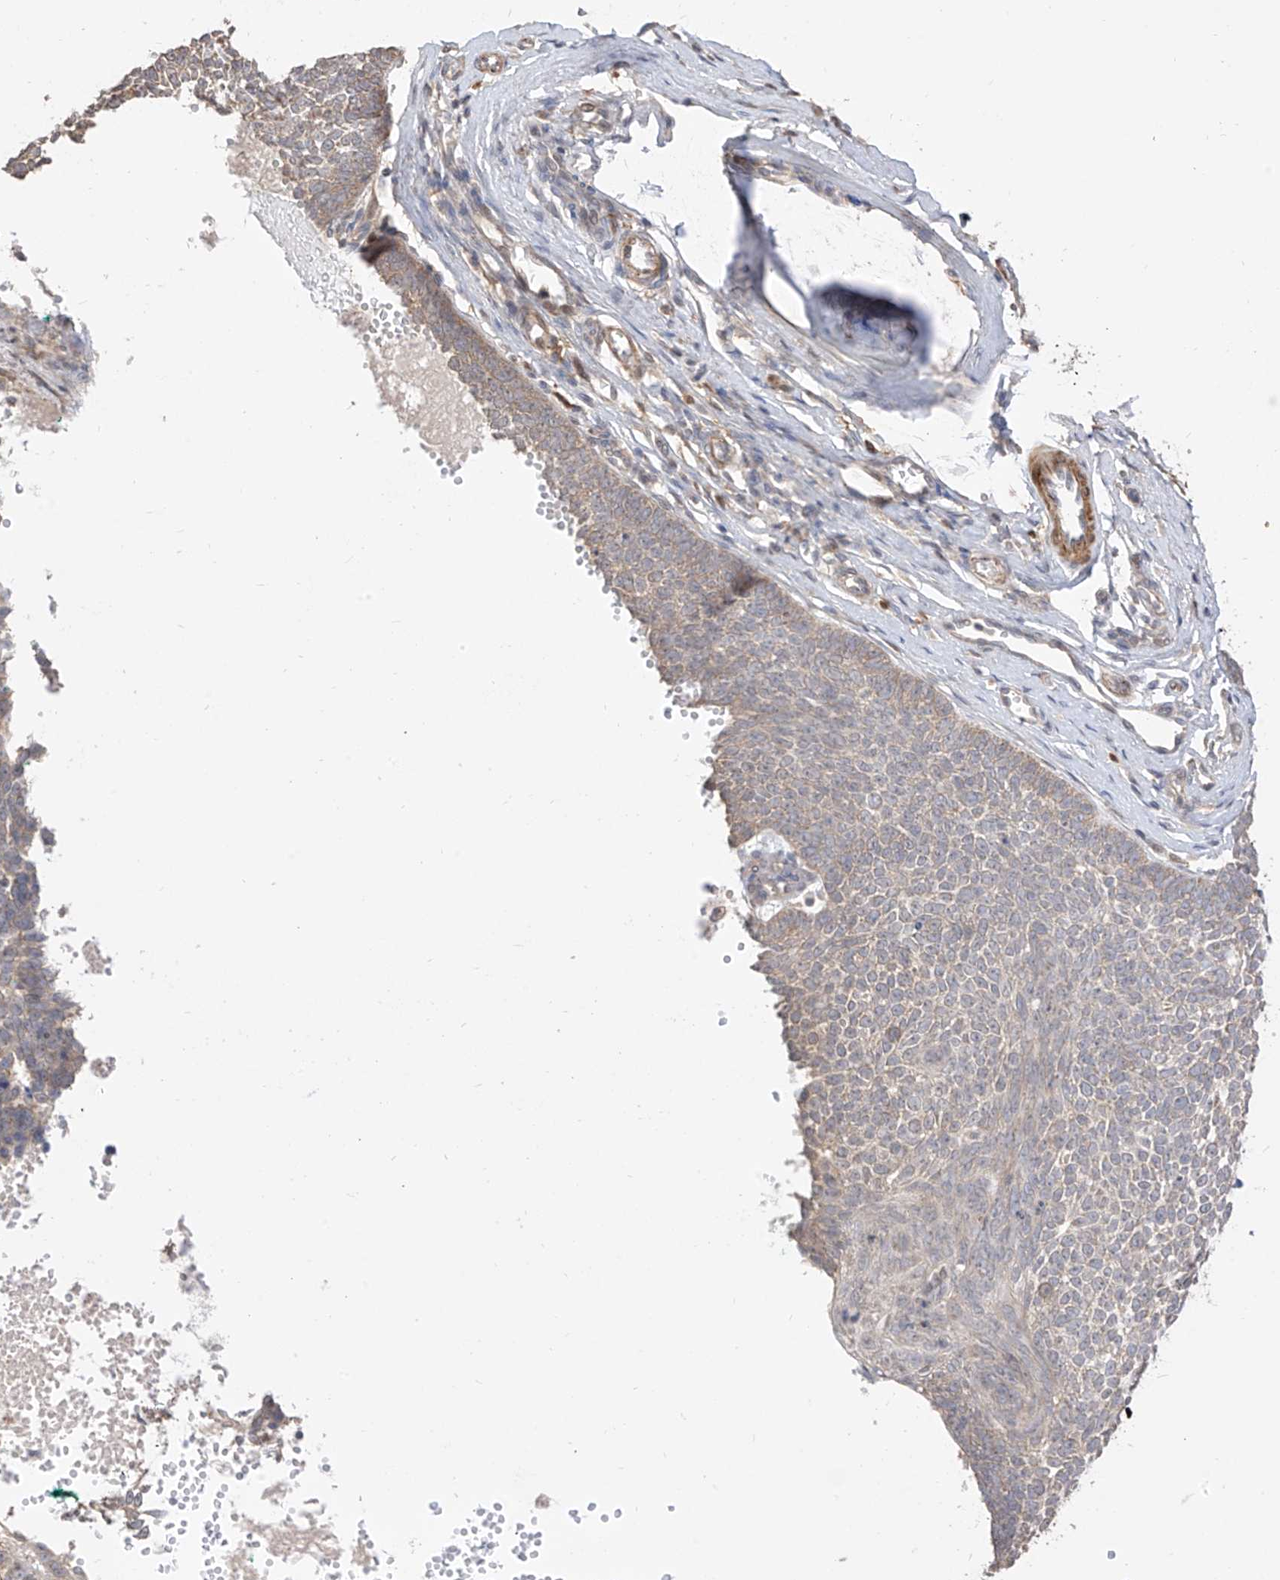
{"staining": {"intensity": "weak", "quantity": "25%-75%", "location": "cytoplasmic/membranous"}, "tissue": "skin cancer", "cell_type": "Tumor cells", "image_type": "cancer", "snomed": [{"axis": "morphology", "description": "Basal cell carcinoma"}, {"axis": "topography", "description": "Skin"}], "caption": "Skin cancer (basal cell carcinoma) stained for a protein reveals weak cytoplasmic/membranous positivity in tumor cells.", "gene": "LATS1", "patient": {"sex": "female", "age": 81}}